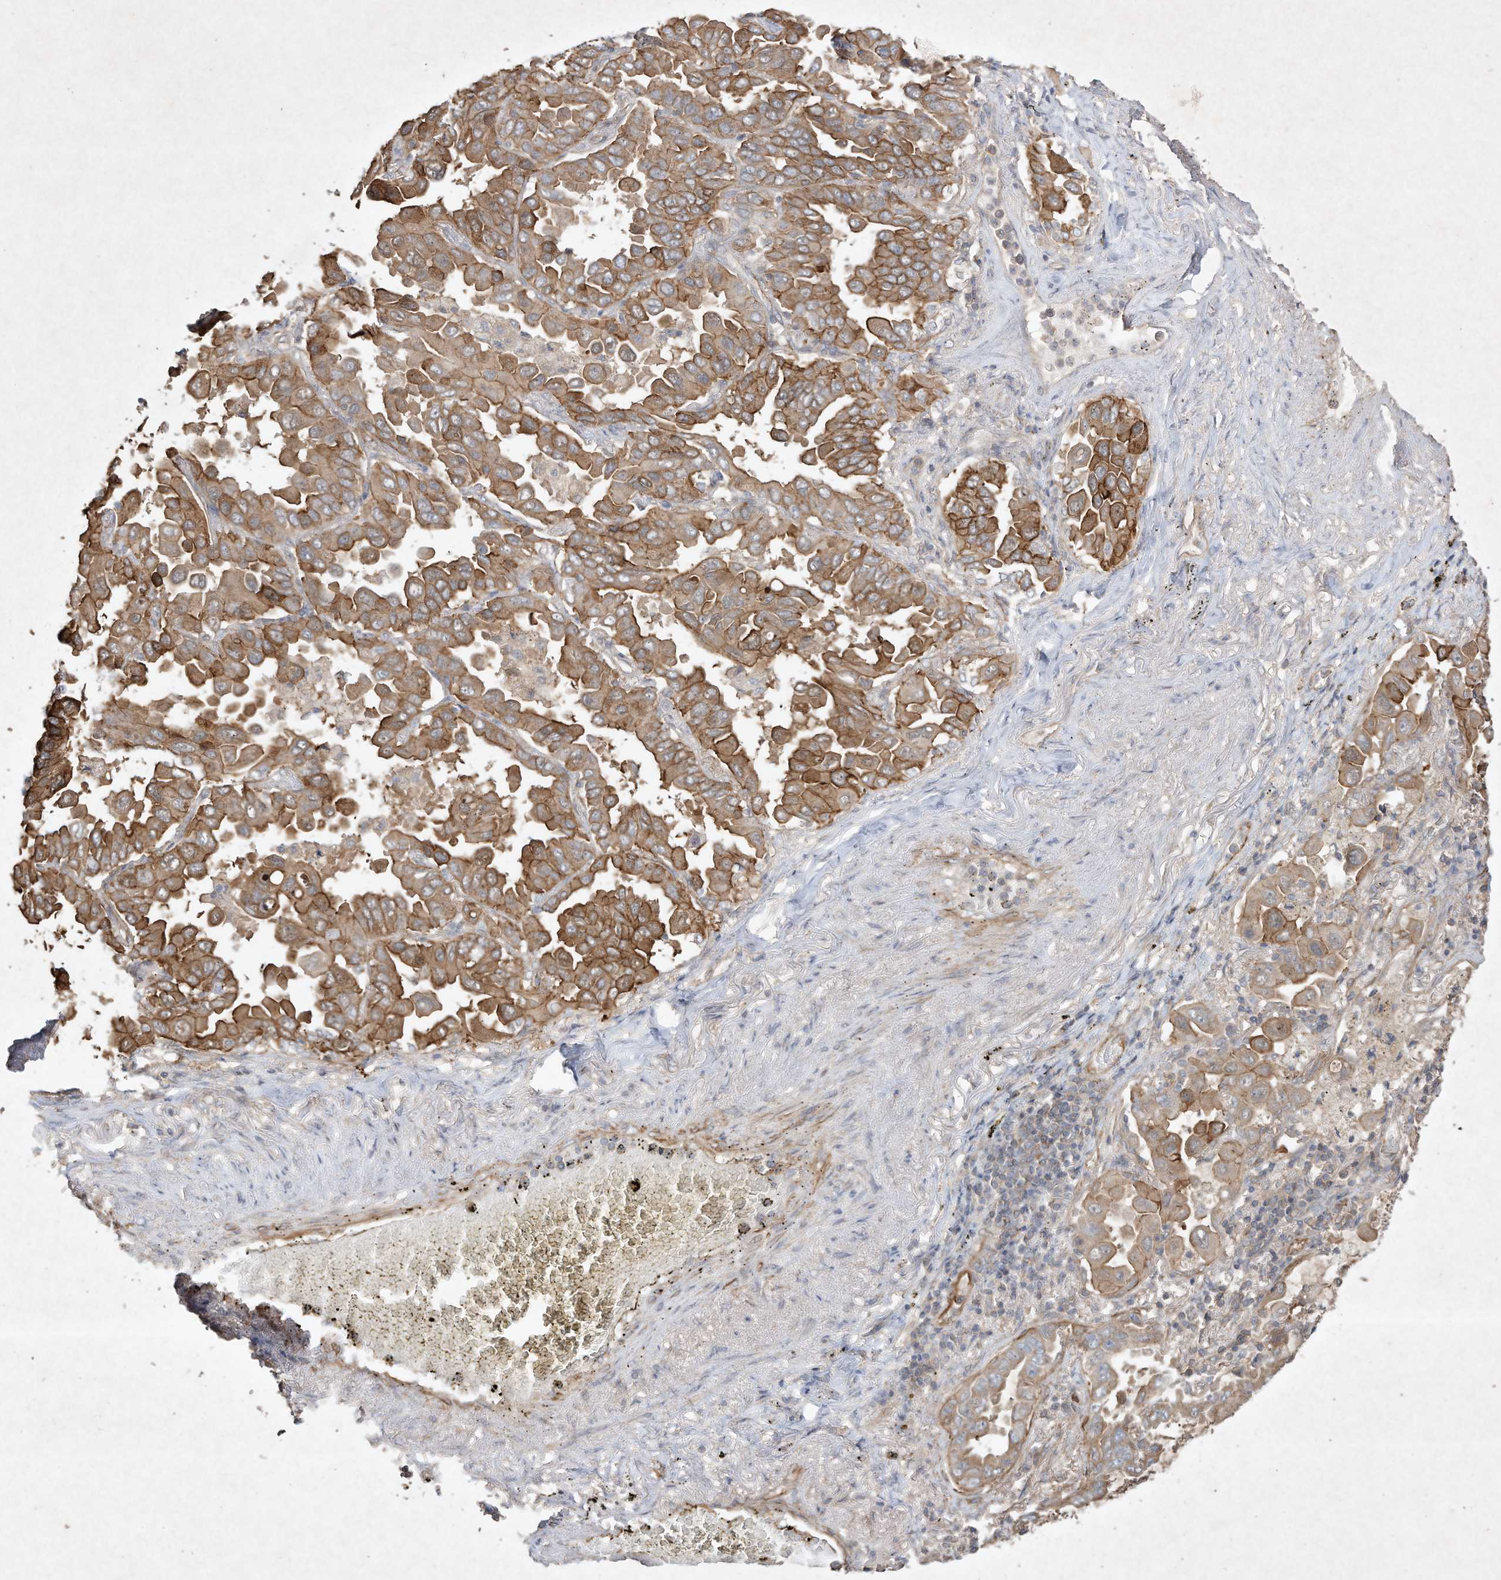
{"staining": {"intensity": "moderate", "quantity": ">75%", "location": "cytoplasmic/membranous"}, "tissue": "lung cancer", "cell_type": "Tumor cells", "image_type": "cancer", "snomed": [{"axis": "morphology", "description": "Adenocarcinoma, NOS"}, {"axis": "topography", "description": "Lung"}], "caption": "Lung cancer tissue reveals moderate cytoplasmic/membranous positivity in about >75% of tumor cells, visualized by immunohistochemistry.", "gene": "HTR5A", "patient": {"sex": "male", "age": 64}}